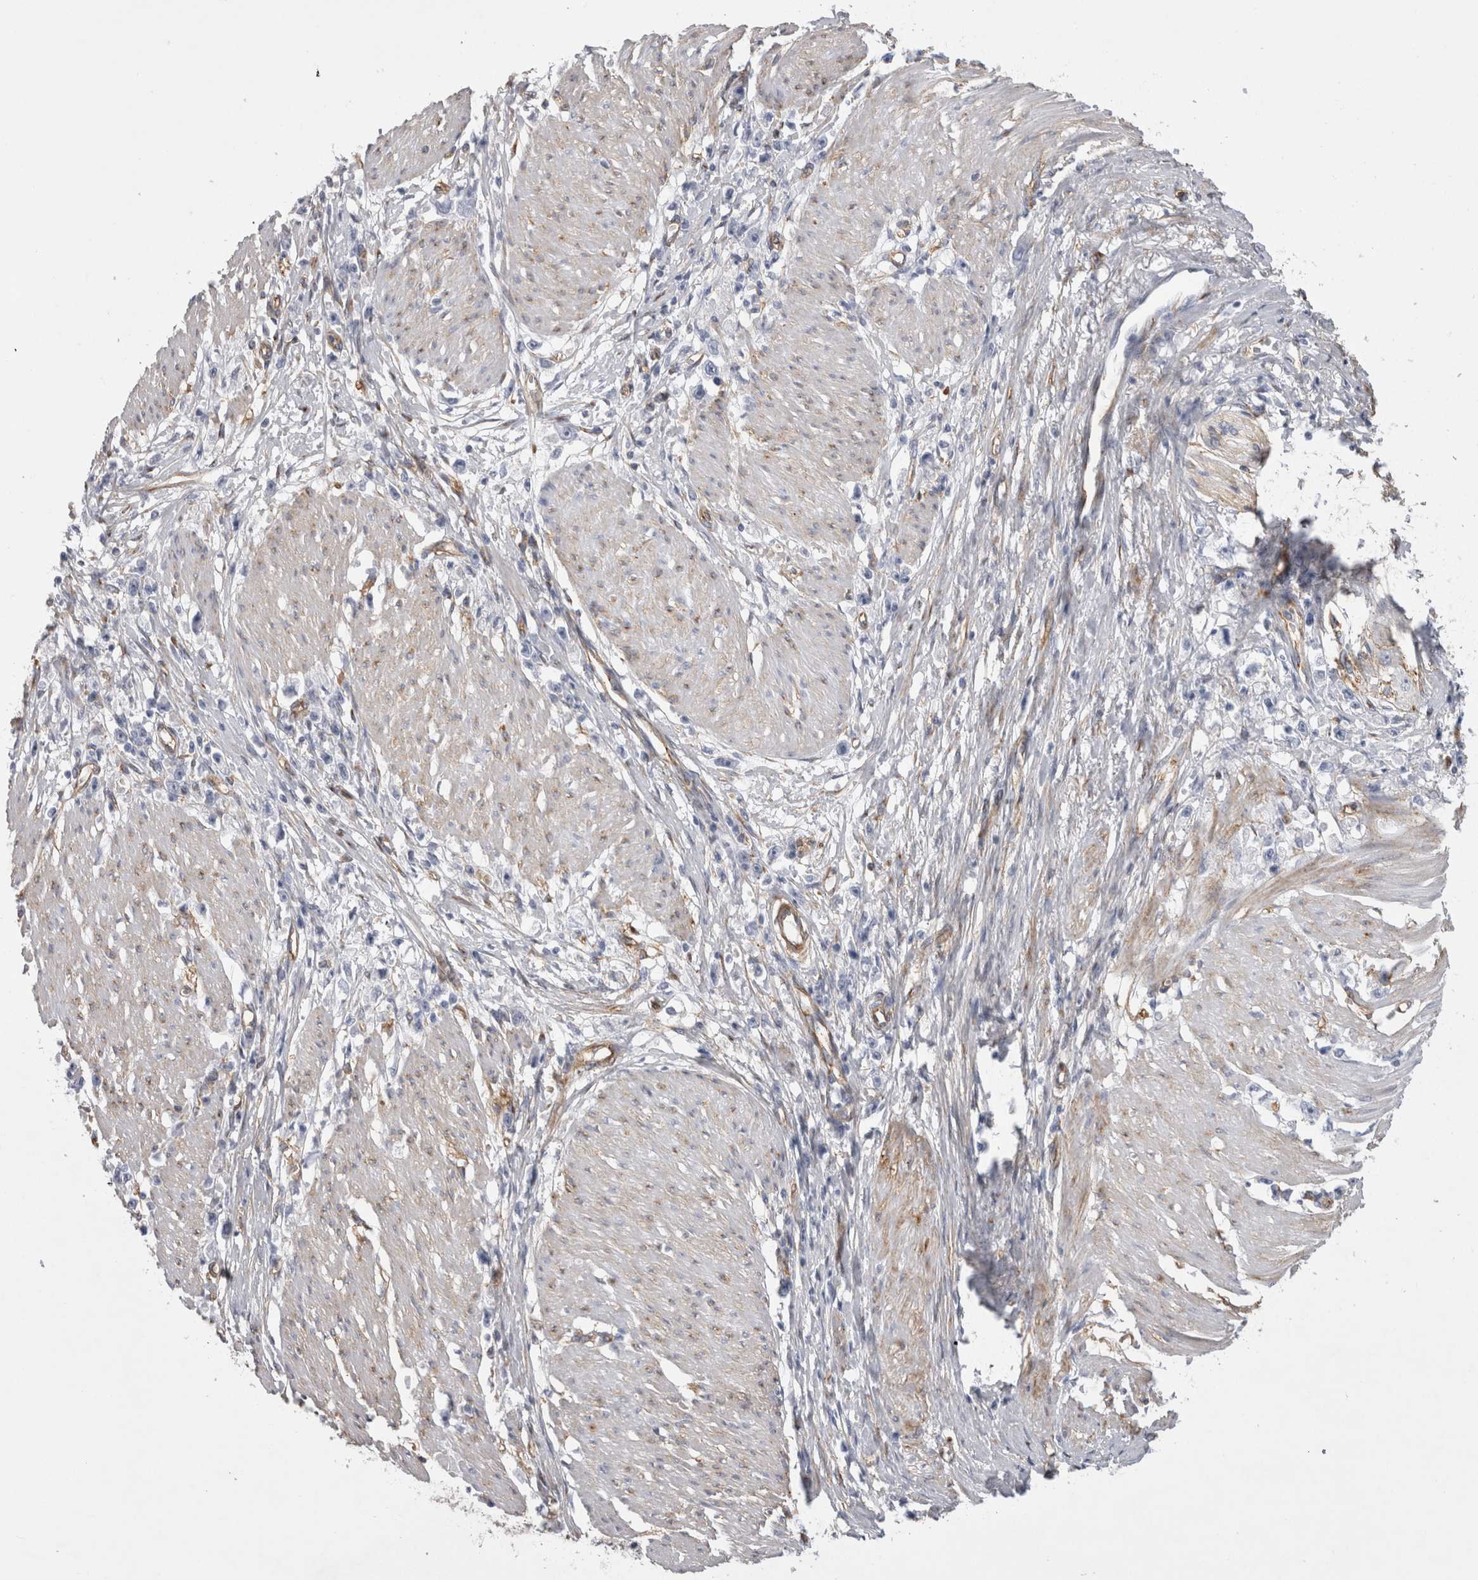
{"staining": {"intensity": "negative", "quantity": "none", "location": "none"}, "tissue": "stomach cancer", "cell_type": "Tumor cells", "image_type": "cancer", "snomed": [{"axis": "morphology", "description": "Adenocarcinoma, NOS"}, {"axis": "topography", "description": "Stomach"}], "caption": "A high-resolution histopathology image shows immunohistochemistry (IHC) staining of stomach cancer, which shows no significant positivity in tumor cells.", "gene": "ATXN3", "patient": {"sex": "female", "age": 59}}